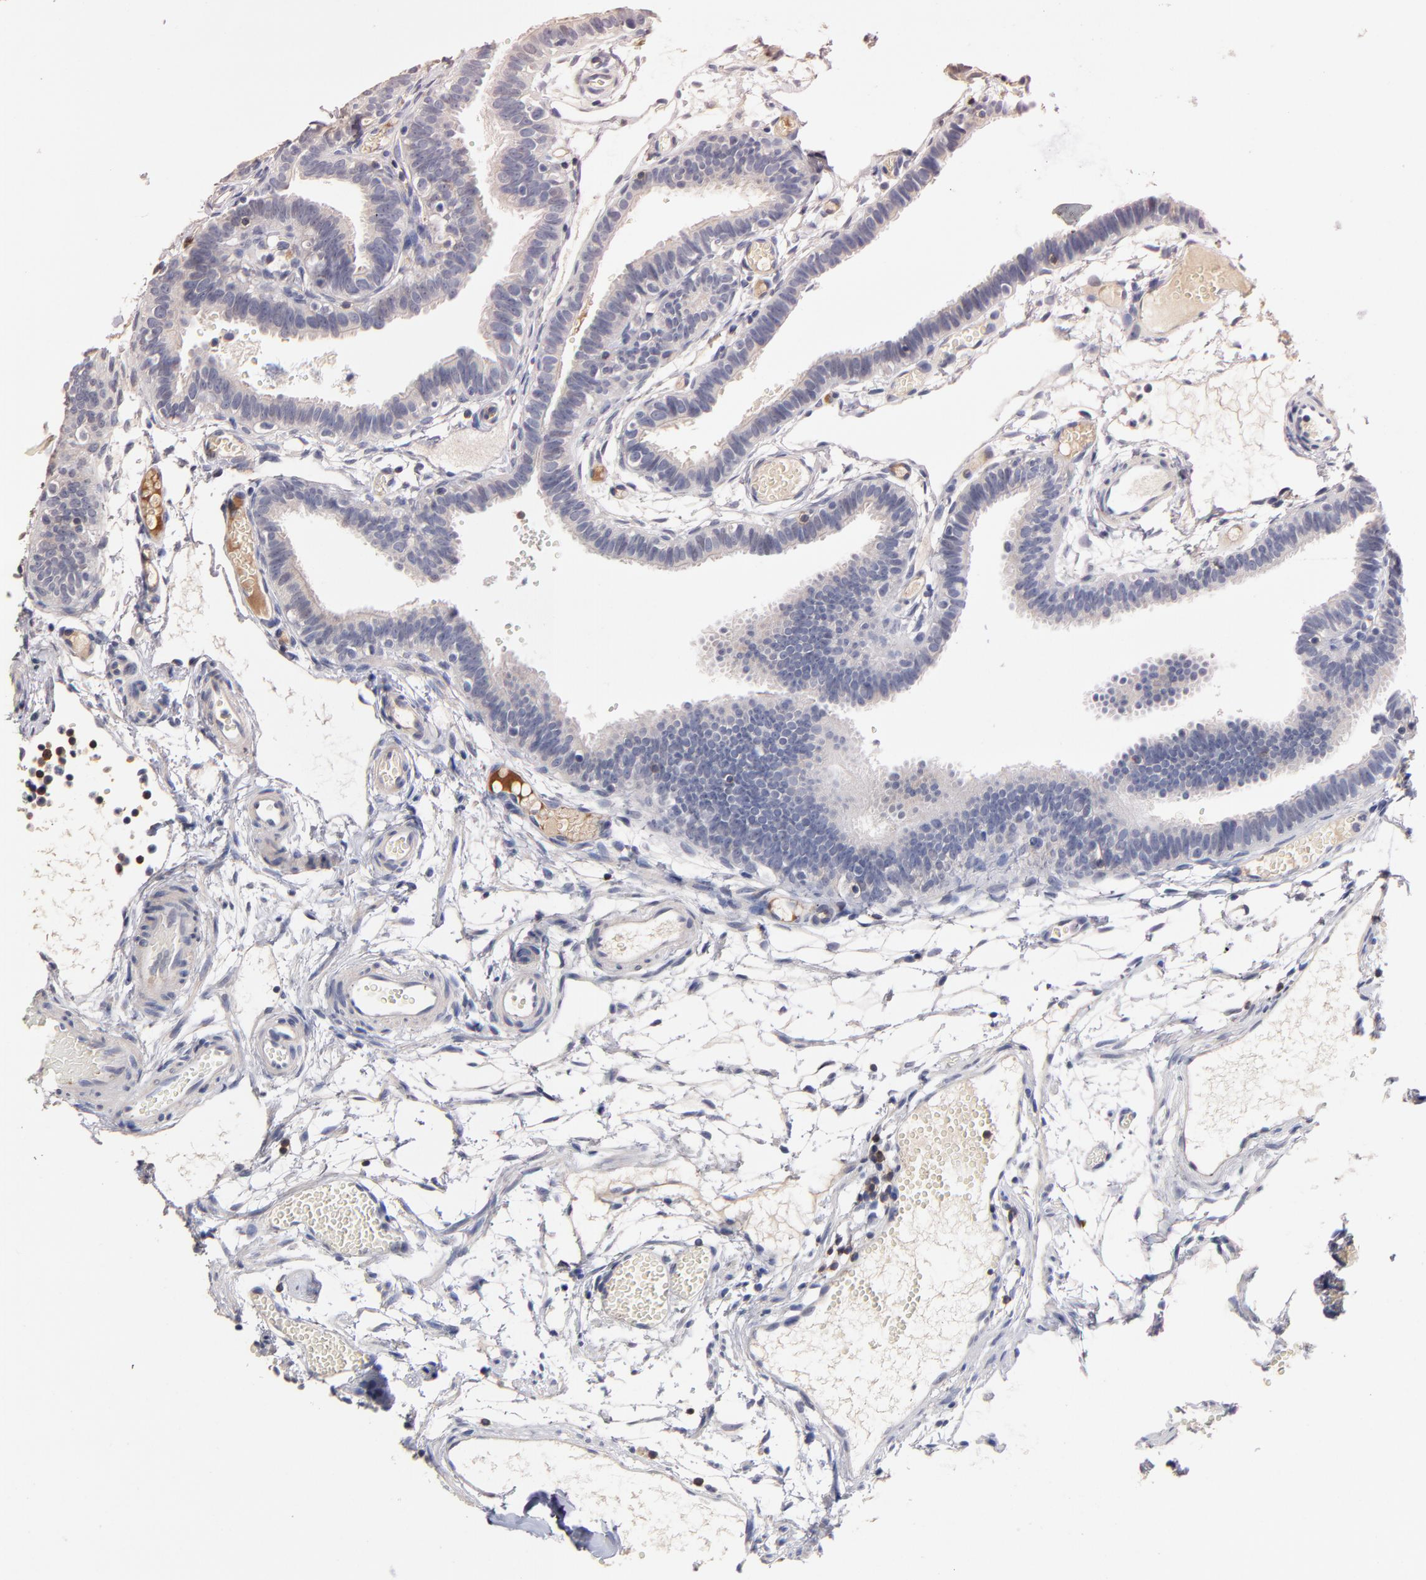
{"staining": {"intensity": "negative", "quantity": "none", "location": "none"}, "tissue": "fallopian tube", "cell_type": "Glandular cells", "image_type": "normal", "snomed": [{"axis": "morphology", "description": "Normal tissue, NOS"}, {"axis": "topography", "description": "Fallopian tube"}], "caption": "Human fallopian tube stained for a protein using immunohistochemistry displays no expression in glandular cells.", "gene": "TRAT1", "patient": {"sex": "female", "age": 29}}